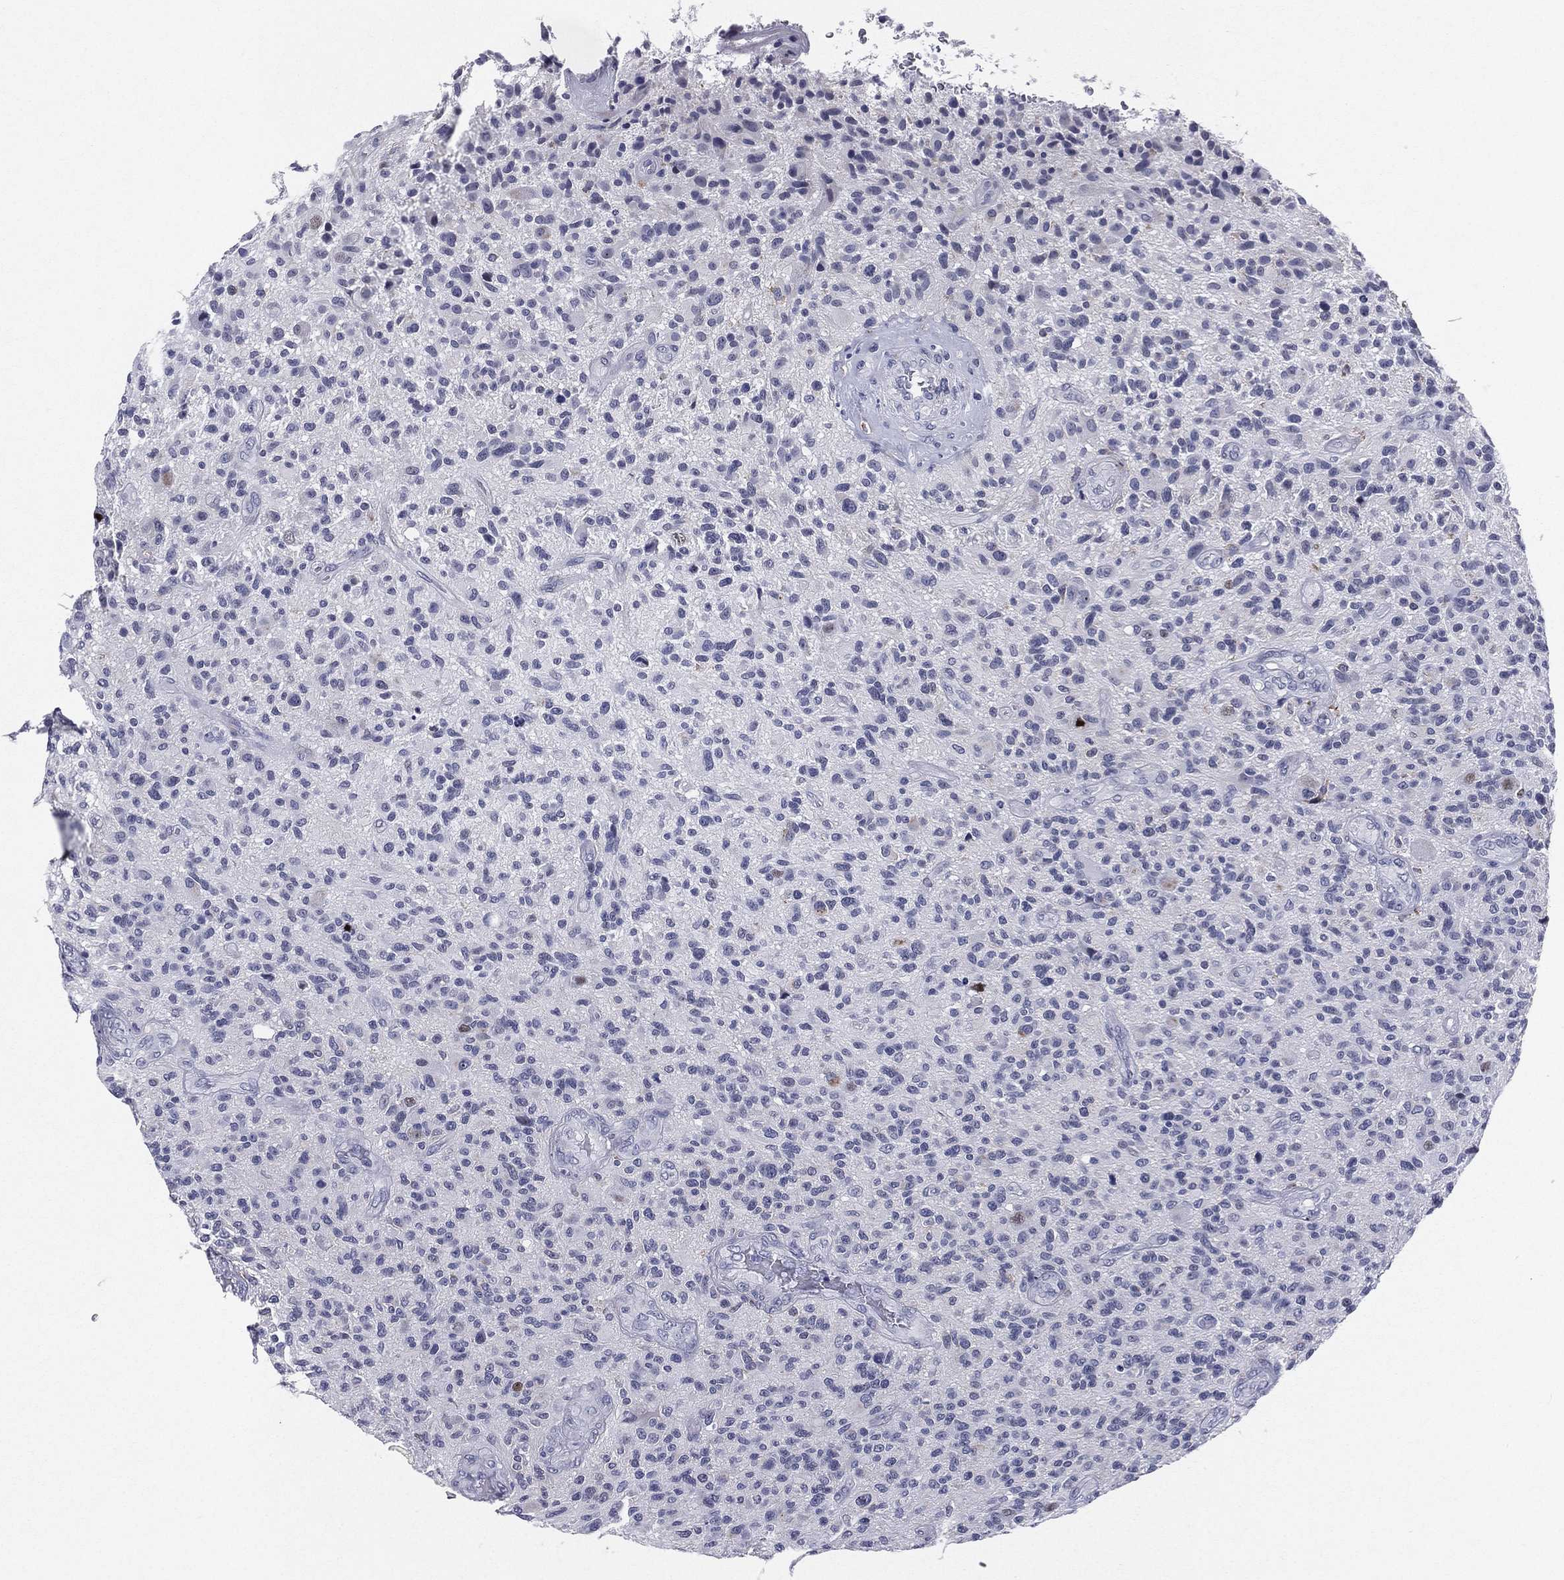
{"staining": {"intensity": "negative", "quantity": "none", "location": "none"}, "tissue": "glioma", "cell_type": "Tumor cells", "image_type": "cancer", "snomed": [{"axis": "morphology", "description": "Glioma, malignant, High grade"}, {"axis": "topography", "description": "Brain"}], "caption": "Immunohistochemistry of glioma exhibits no expression in tumor cells.", "gene": "HLA-DOA", "patient": {"sex": "male", "age": 47}}